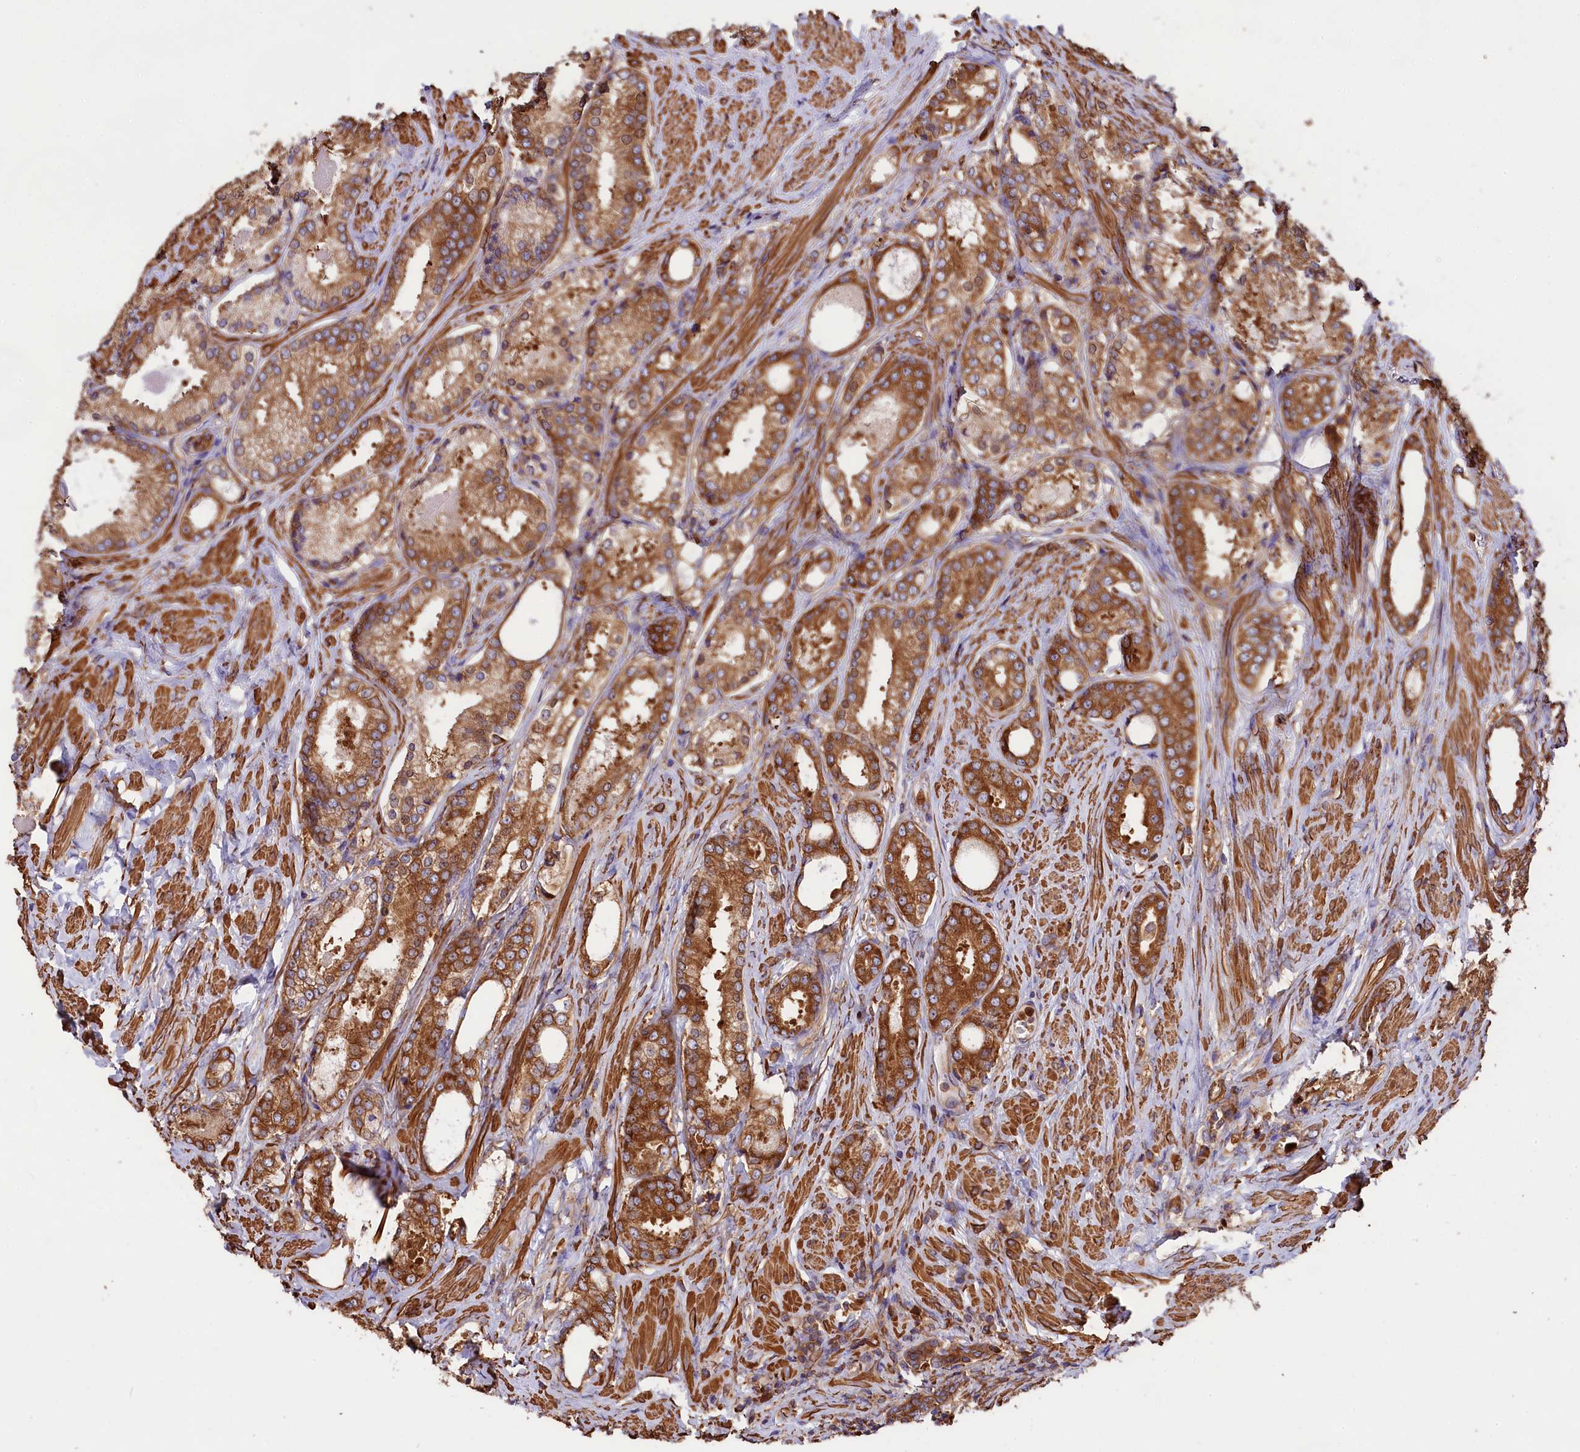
{"staining": {"intensity": "strong", "quantity": ">75%", "location": "cytoplasmic/membranous"}, "tissue": "prostate cancer", "cell_type": "Tumor cells", "image_type": "cancer", "snomed": [{"axis": "morphology", "description": "Adenocarcinoma, Low grade"}, {"axis": "topography", "description": "Prostate"}], "caption": "Immunohistochemistry (IHC) micrograph of human prostate cancer (low-grade adenocarcinoma) stained for a protein (brown), which displays high levels of strong cytoplasmic/membranous positivity in approximately >75% of tumor cells.", "gene": "GYS1", "patient": {"sex": "male", "age": 68}}